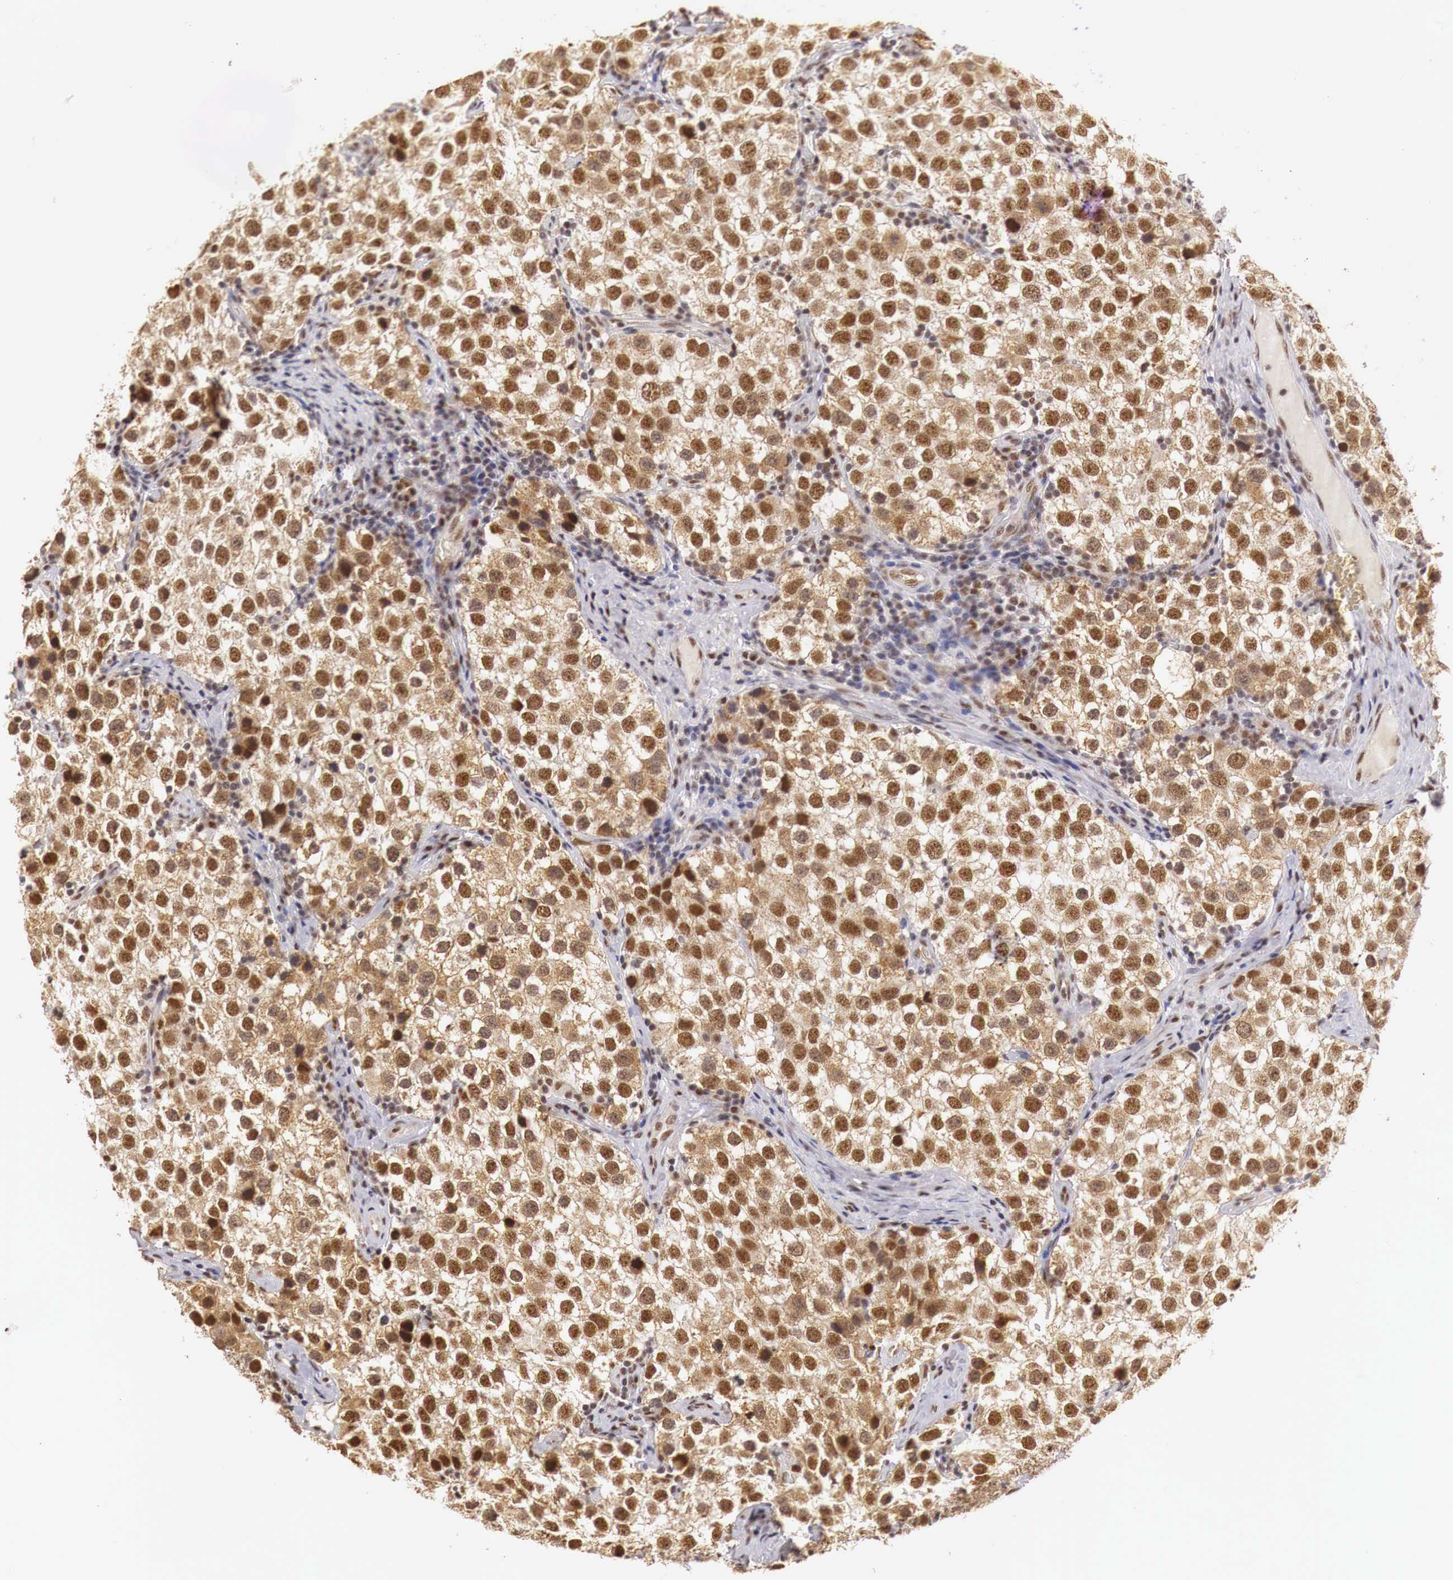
{"staining": {"intensity": "strong", "quantity": ">75%", "location": "cytoplasmic/membranous,nuclear"}, "tissue": "testis cancer", "cell_type": "Tumor cells", "image_type": "cancer", "snomed": [{"axis": "morphology", "description": "Seminoma, NOS"}, {"axis": "topography", "description": "Testis"}], "caption": "The image displays staining of testis seminoma, revealing strong cytoplasmic/membranous and nuclear protein staining (brown color) within tumor cells. (brown staining indicates protein expression, while blue staining denotes nuclei).", "gene": "GPKOW", "patient": {"sex": "male", "age": 39}}